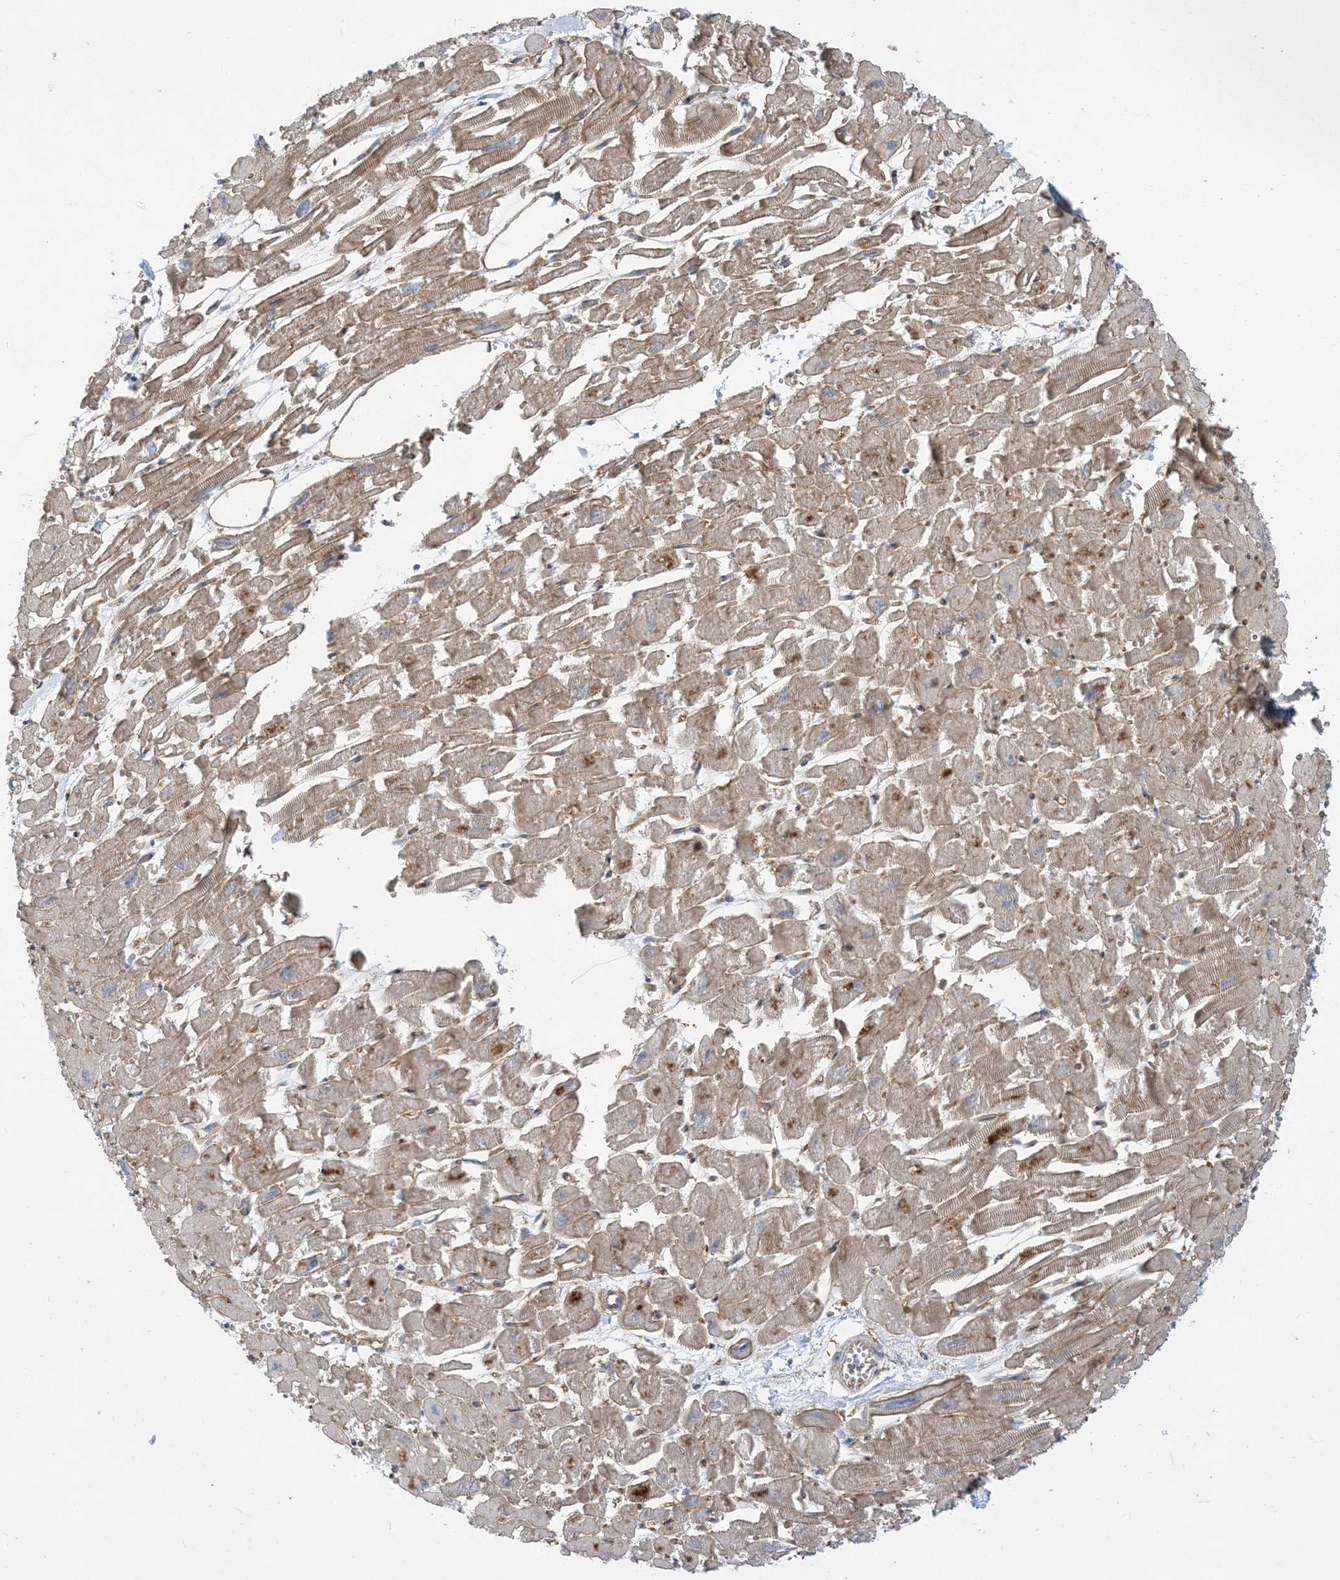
{"staining": {"intensity": "moderate", "quantity": "25%-75%", "location": "cytoplasmic/membranous"}, "tissue": "heart muscle", "cell_type": "Cardiomyocytes", "image_type": "normal", "snomed": [{"axis": "morphology", "description": "Normal tissue, NOS"}, {"axis": "topography", "description": "Heart"}], "caption": "An image of human heart muscle stained for a protein reveals moderate cytoplasmic/membranous brown staining in cardiomyocytes. (IHC, brightfield microscopy, high magnification).", "gene": "AOC1", "patient": {"sex": "male", "age": 54}}